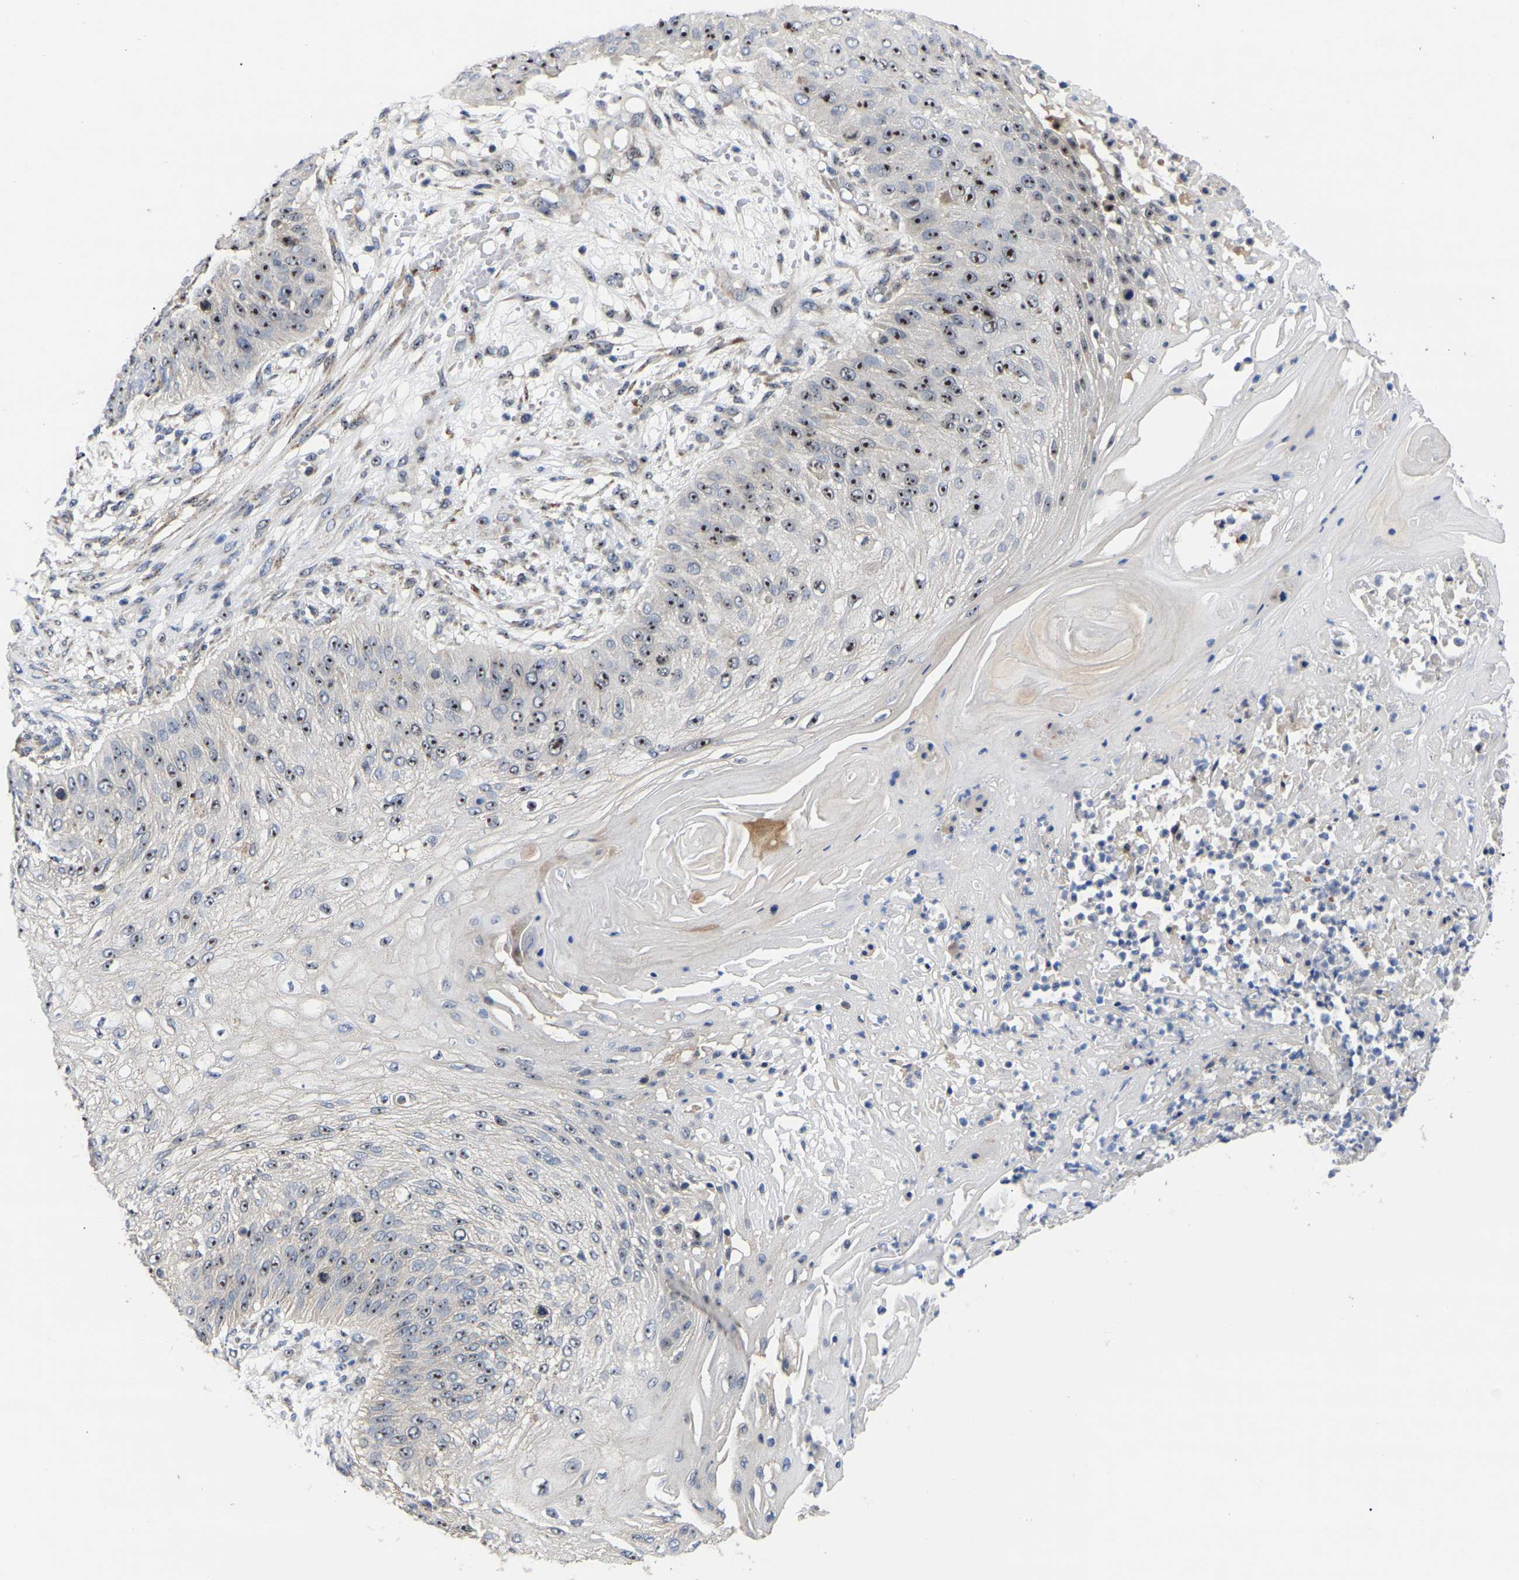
{"staining": {"intensity": "strong", "quantity": ">75%", "location": "nuclear"}, "tissue": "skin cancer", "cell_type": "Tumor cells", "image_type": "cancer", "snomed": [{"axis": "morphology", "description": "Squamous cell carcinoma, NOS"}, {"axis": "topography", "description": "Skin"}], "caption": "A brown stain highlights strong nuclear positivity of a protein in skin squamous cell carcinoma tumor cells. Nuclei are stained in blue.", "gene": "NOP53", "patient": {"sex": "female", "age": 80}}